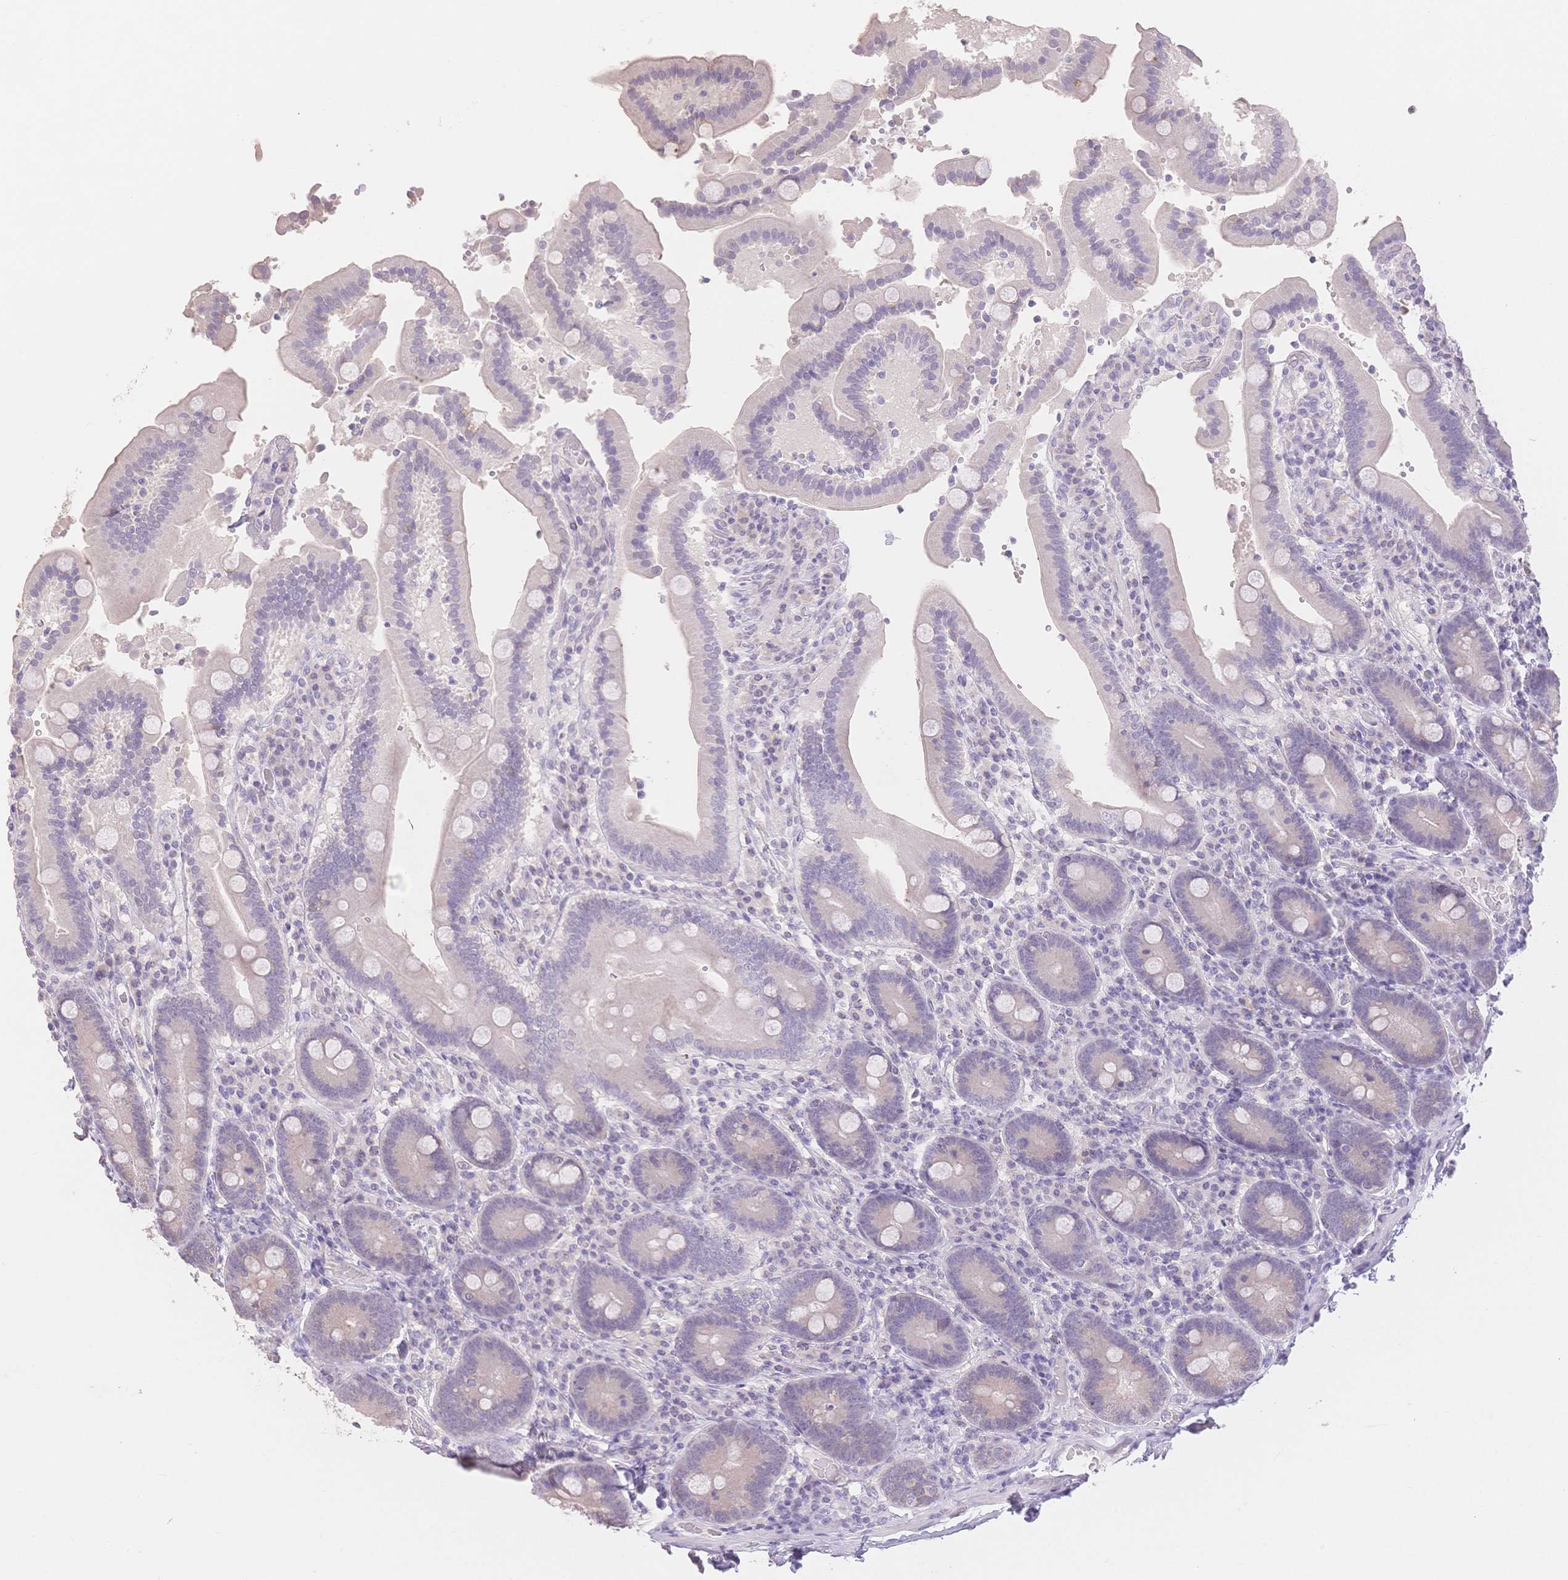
{"staining": {"intensity": "weak", "quantity": "<25%", "location": "cytoplasmic/membranous"}, "tissue": "duodenum", "cell_type": "Glandular cells", "image_type": "normal", "snomed": [{"axis": "morphology", "description": "Normal tissue, NOS"}, {"axis": "topography", "description": "Duodenum"}], "caption": "Immunohistochemistry (IHC) of unremarkable human duodenum exhibits no staining in glandular cells. (DAB (3,3'-diaminobenzidine) immunohistochemistry, high magnification).", "gene": "SUV39H2", "patient": {"sex": "female", "age": 62}}